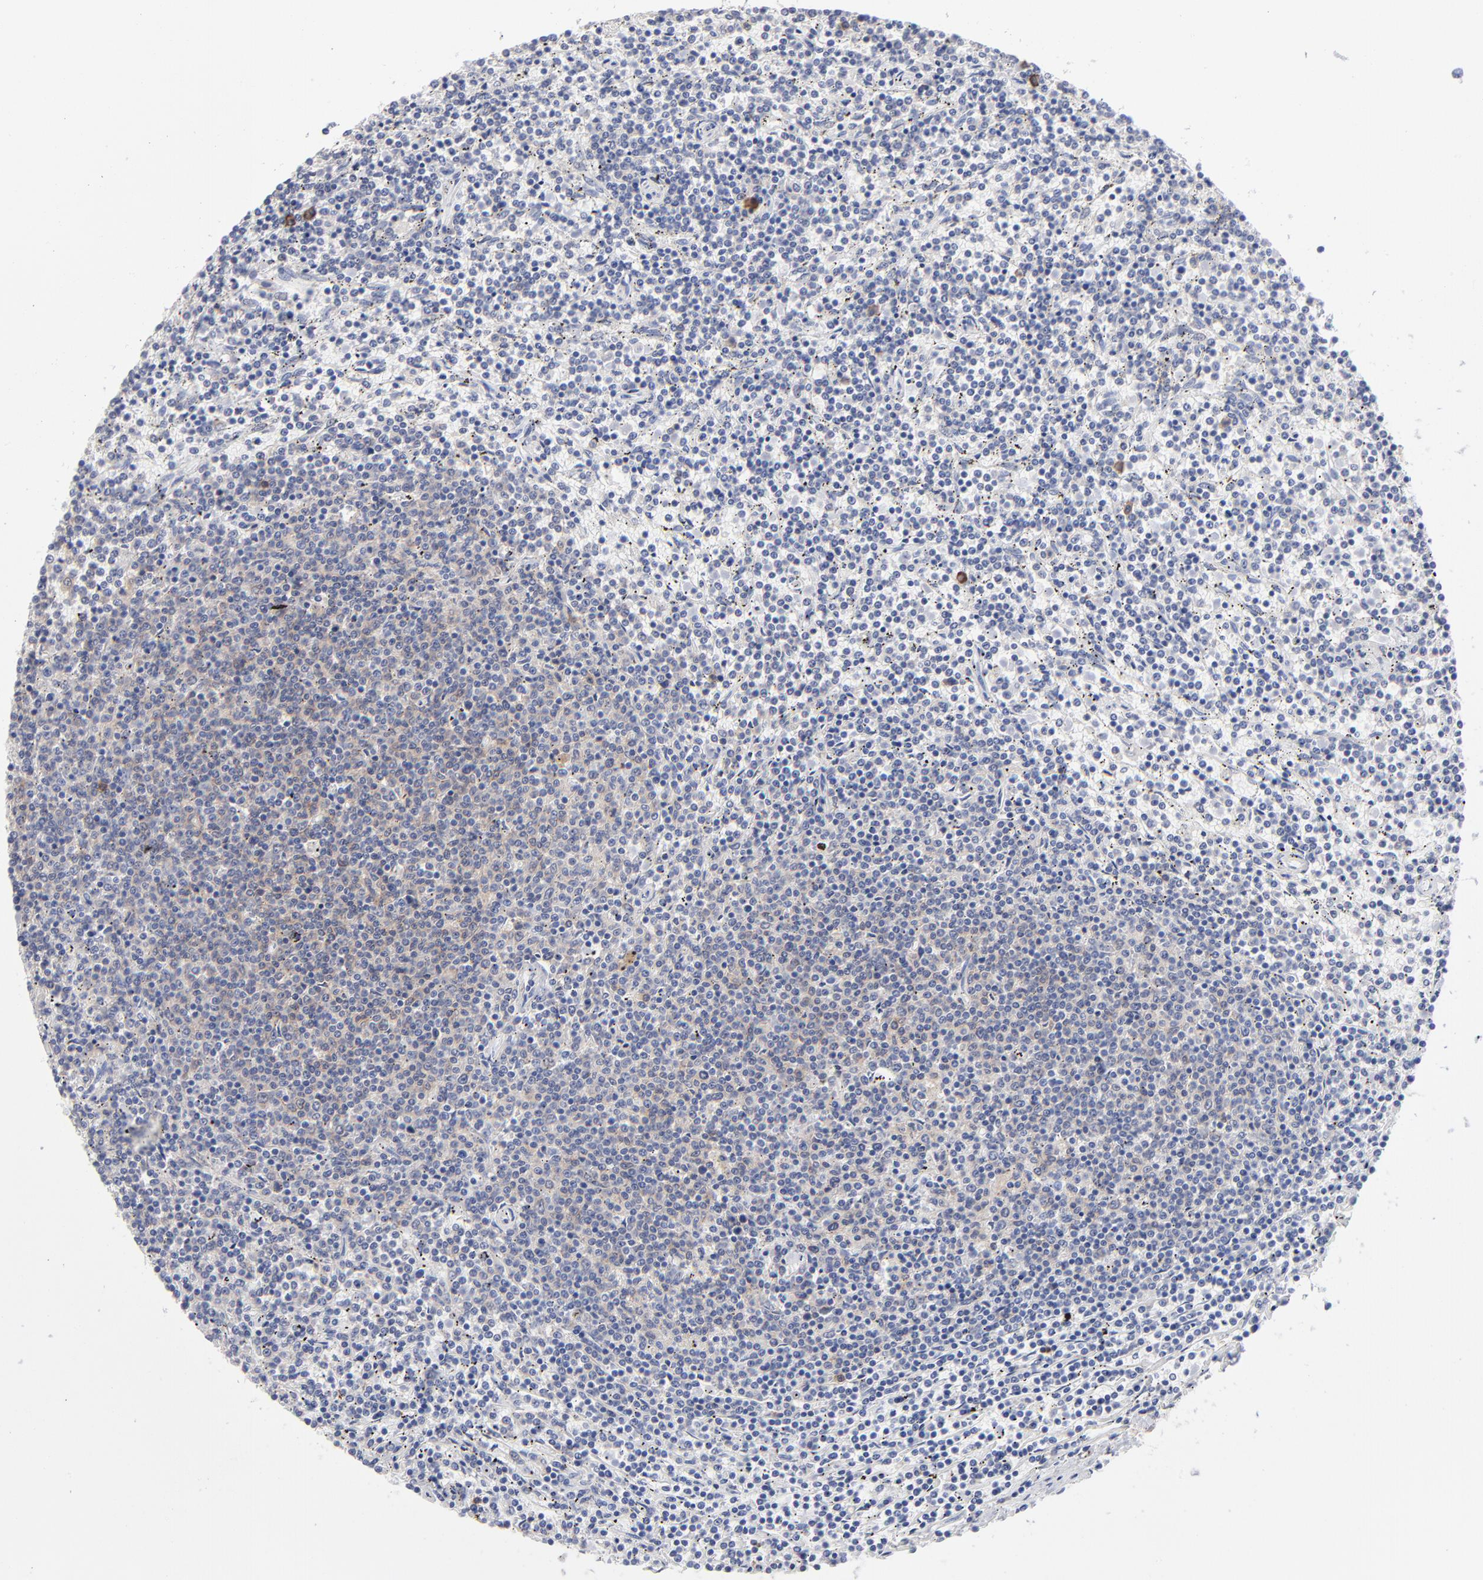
{"staining": {"intensity": "weak", "quantity": "25%-75%", "location": "cytoplasmic/membranous"}, "tissue": "lymphoma", "cell_type": "Tumor cells", "image_type": "cancer", "snomed": [{"axis": "morphology", "description": "Malignant lymphoma, non-Hodgkin's type, Low grade"}, {"axis": "topography", "description": "Spleen"}], "caption": "Human malignant lymphoma, non-Hodgkin's type (low-grade) stained for a protein (brown) reveals weak cytoplasmic/membranous positive positivity in about 25%-75% of tumor cells.", "gene": "LAT2", "patient": {"sex": "female", "age": 50}}